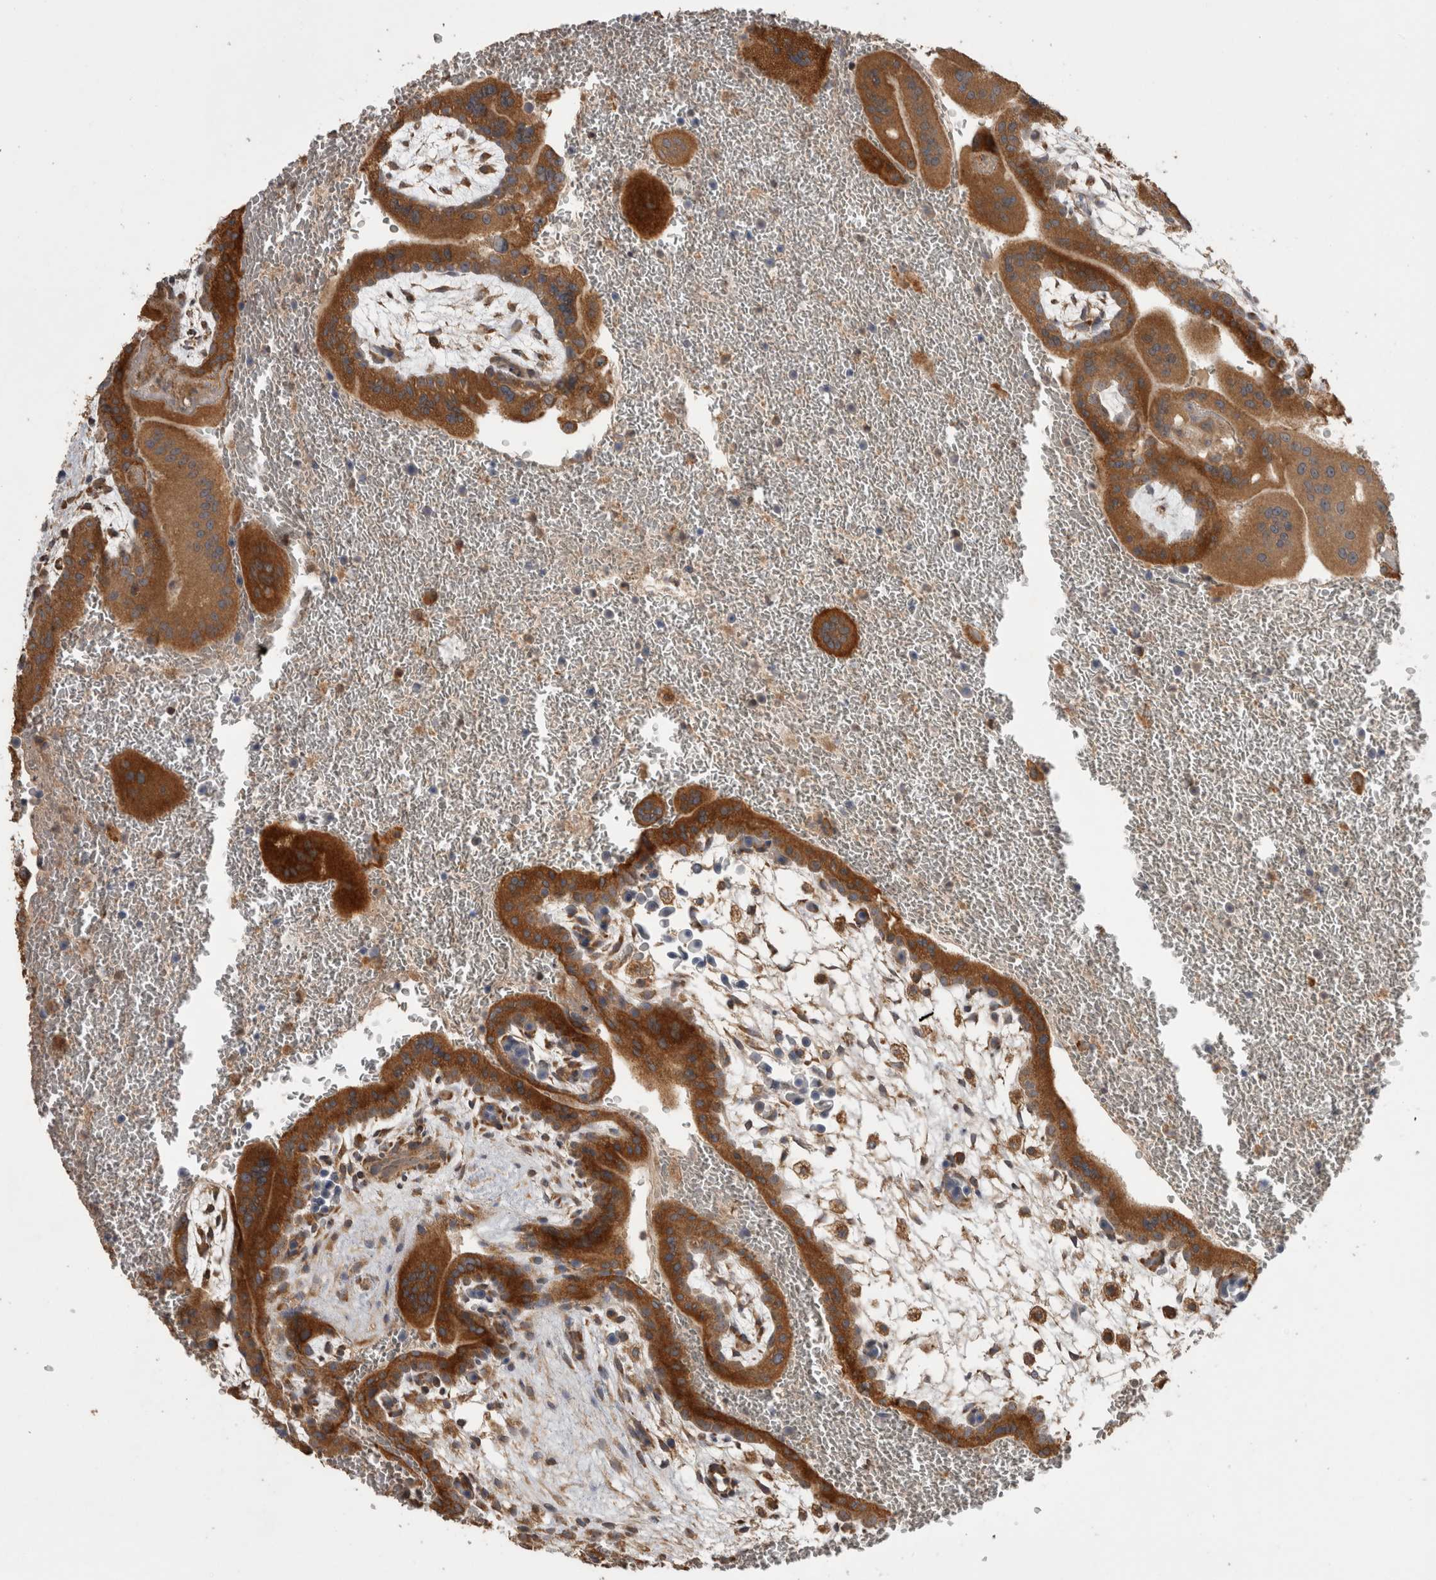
{"staining": {"intensity": "strong", "quantity": ">75%", "location": "cytoplasmic/membranous"}, "tissue": "placenta", "cell_type": "Trophoblastic cells", "image_type": "normal", "snomed": [{"axis": "morphology", "description": "Normal tissue, NOS"}, {"axis": "topography", "description": "Placenta"}], "caption": "Brown immunohistochemical staining in benign human placenta demonstrates strong cytoplasmic/membranous expression in approximately >75% of trophoblastic cells. The protein of interest is stained brown, and the nuclei are stained in blue (DAB IHC with brightfield microscopy, high magnification).", "gene": "TBCE", "patient": {"sex": "female", "age": 35}}